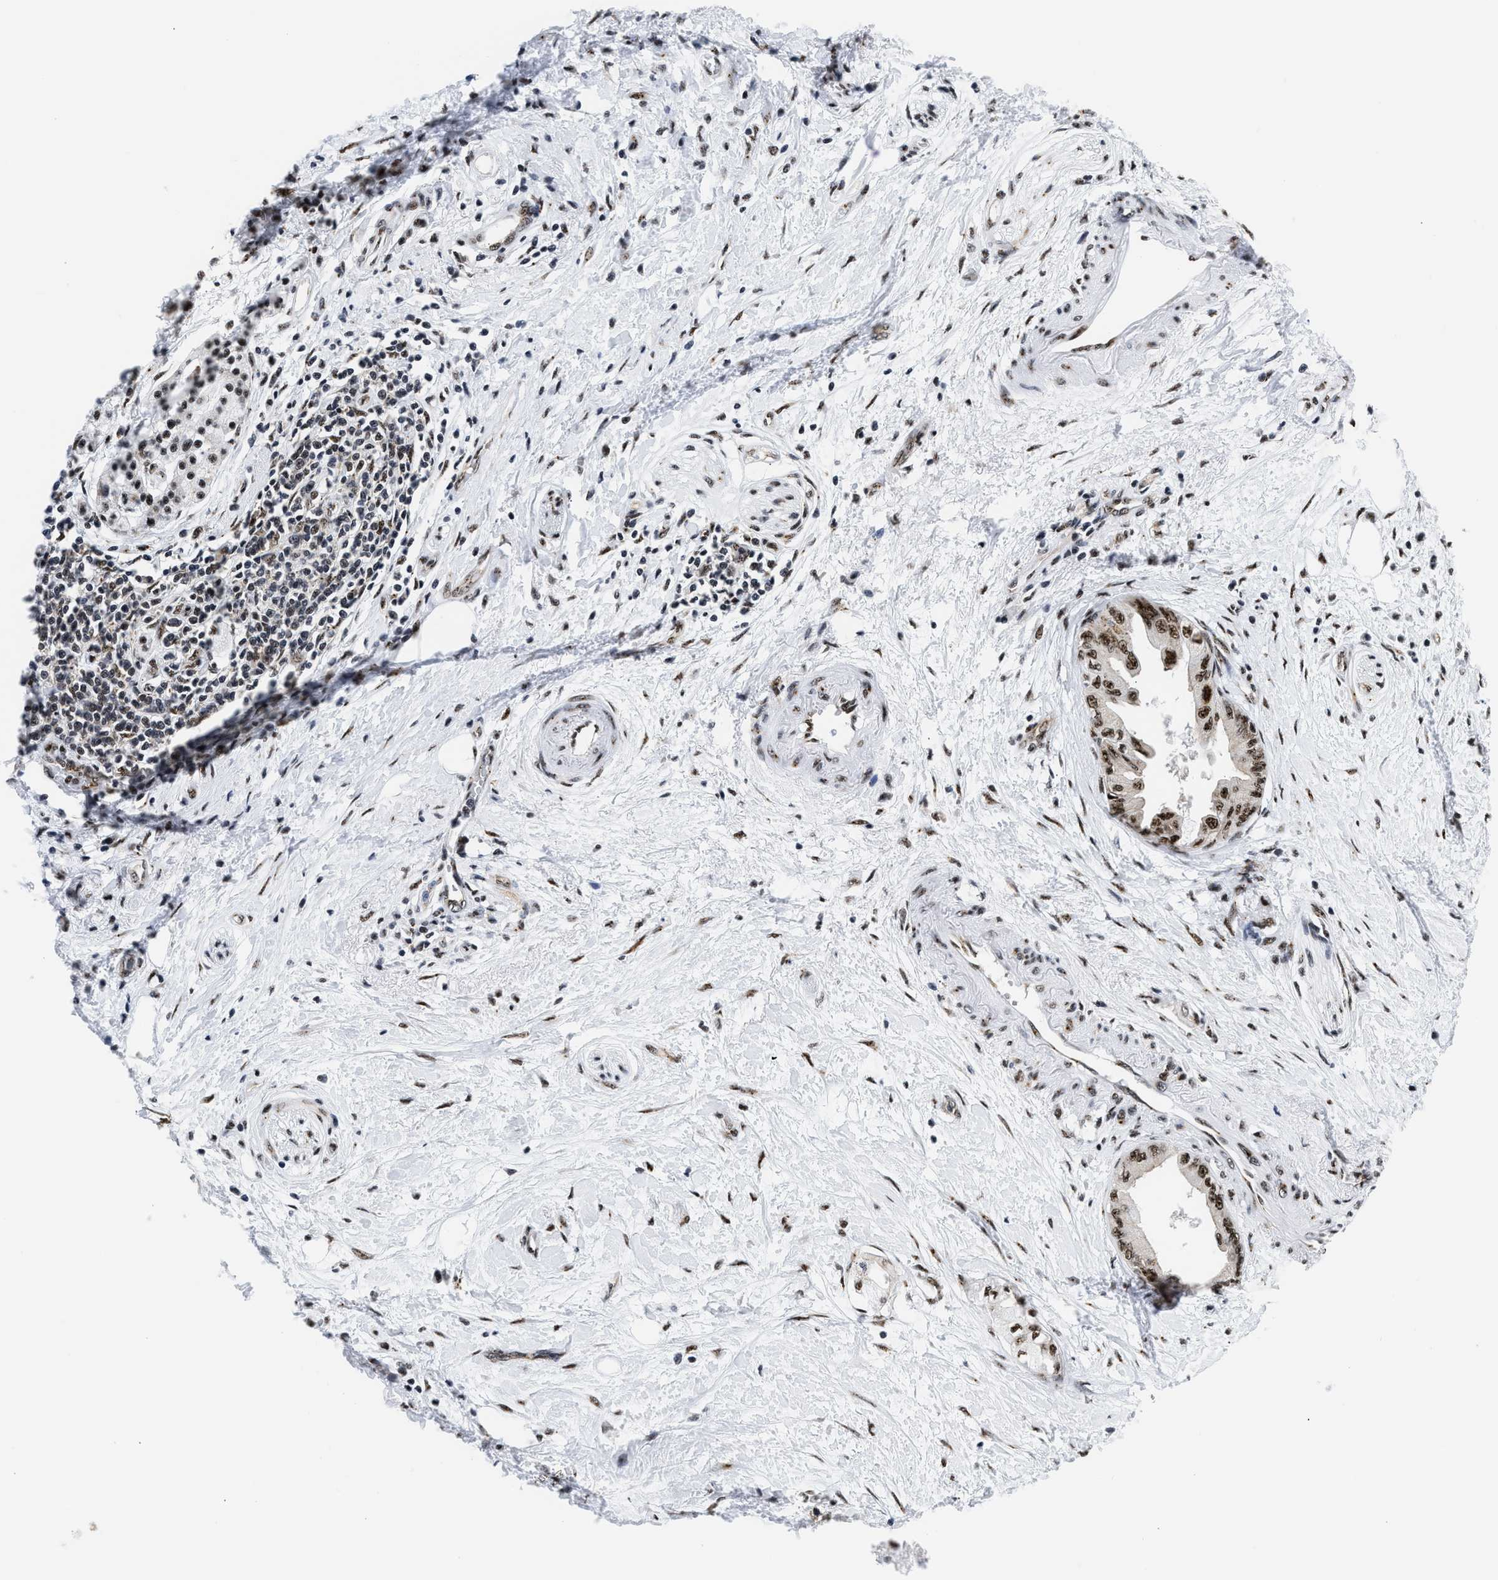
{"staining": {"intensity": "moderate", "quantity": ">75%", "location": "nuclear"}, "tissue": "pancreatic cancer", "cell_type": "Tumor cells", "image_type": "cancer", "snomed": [{"axis": "morphology", "description": "Normal tissue, NOS"}, {"axis": "morphology", "description": "Adenocarcinoma, NOS"}, {"axis": "topography", "description": "Pancreas"}, {"axis": "topography", "description": "Duodenum"}], "caption": "There is medium levels of moderate nuclear expression in tumor cells of pancreatic cancer (adenocarcinoma), as demonstrated by immunohistochemical staining (brown color).", "gene": "RBM8A", "patient": {"sex": "female", "age": 60}}